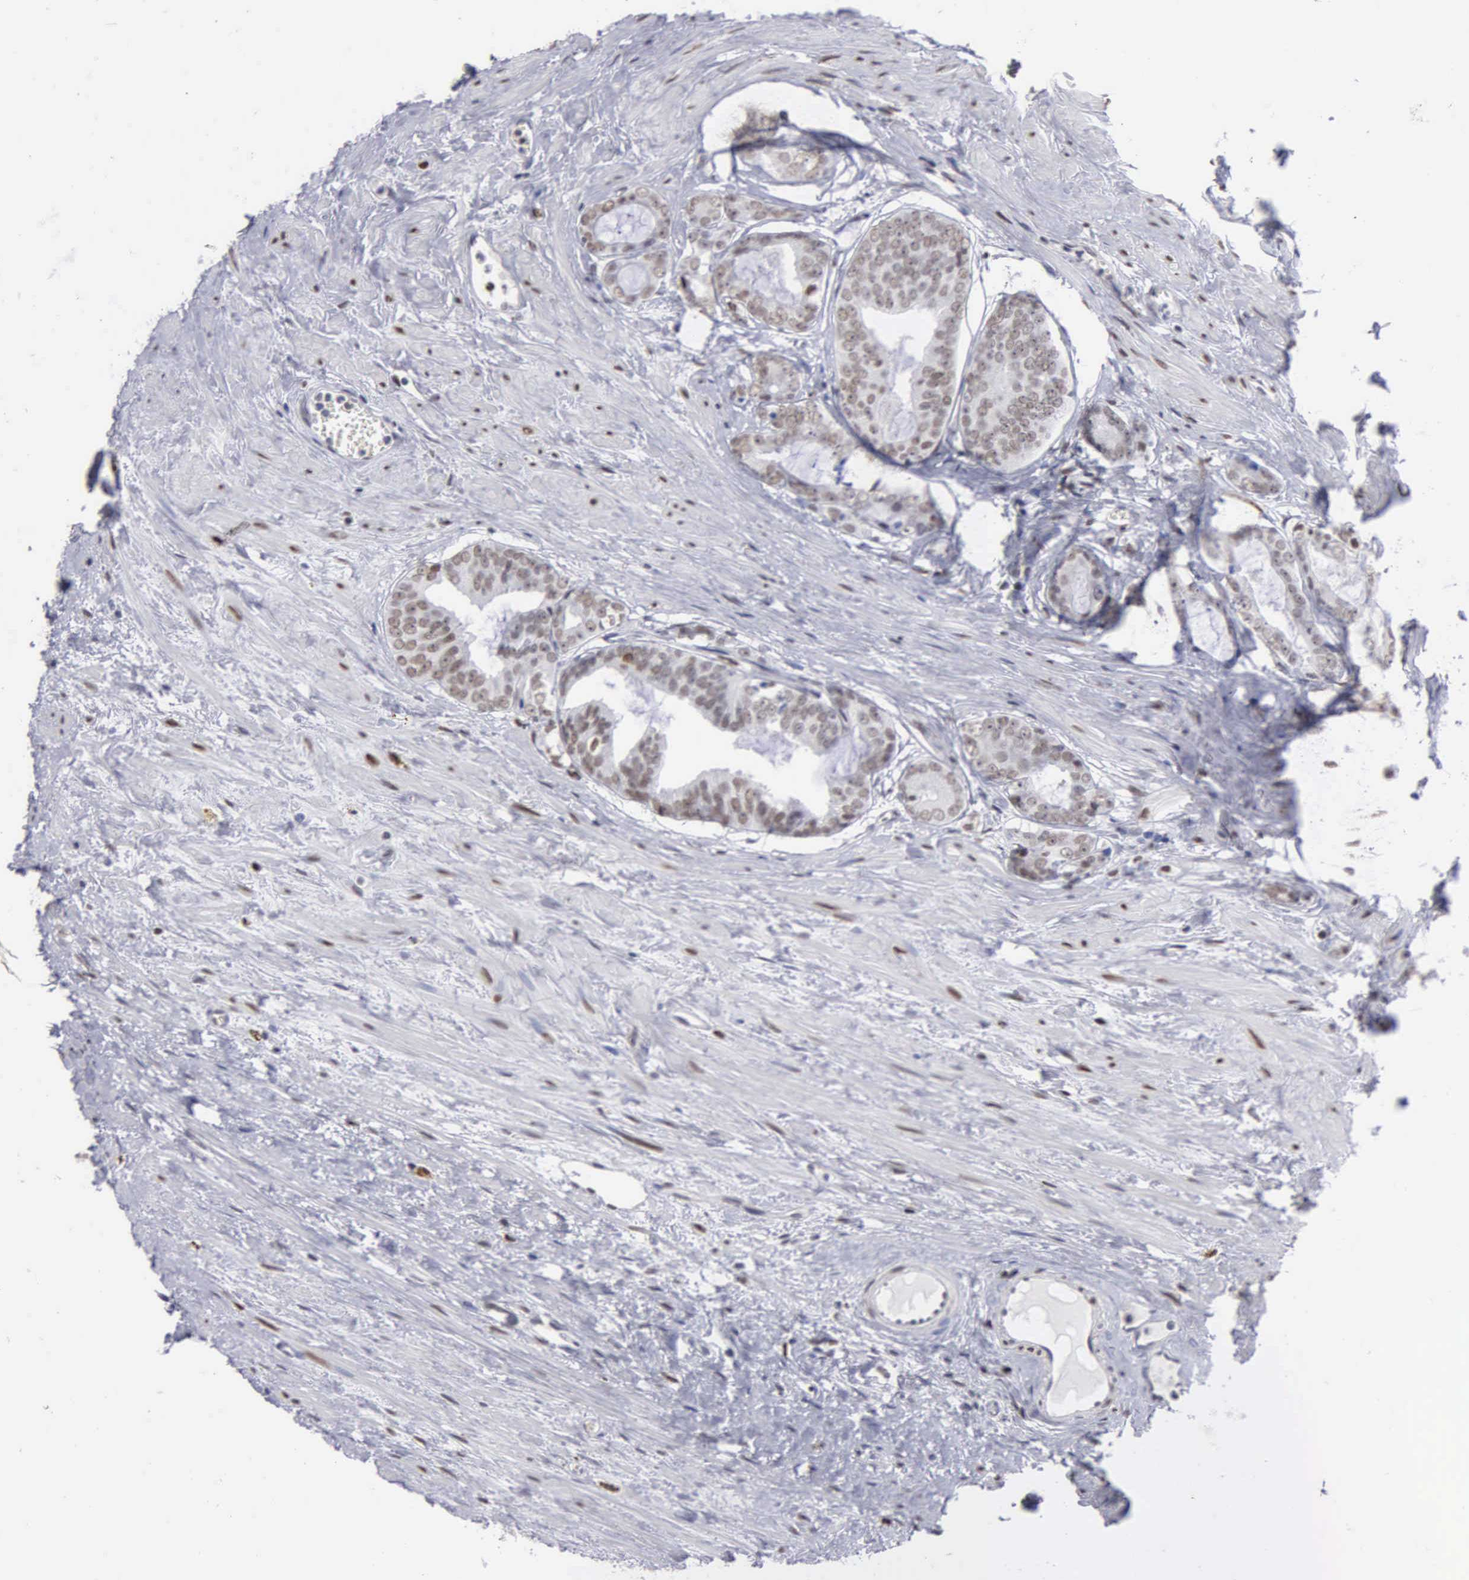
{"staining": {"intensity": "moderate", "quantity": ">75%", "location": "nuclear"}, "tissue": "prostate cancer", "cell_type": "Tumor cells", "image_type": "cancer", "snomed": [{"axis": "morphology", "description": "Adenocarcinoma, Medium grade"}, {"axis": "topography", "description": "Prostate"}], "caption": "IHC histopathology image of neoplastic tissue: prostate cancer stained using immunohistochemistry exhibits medium levels of moderate protein expression localized specifically in the nuclear of tumor cells, appearing as a nuclear brown color.", "gene": "CCNG1", "patient": {"sex": "male", "age": 79}}